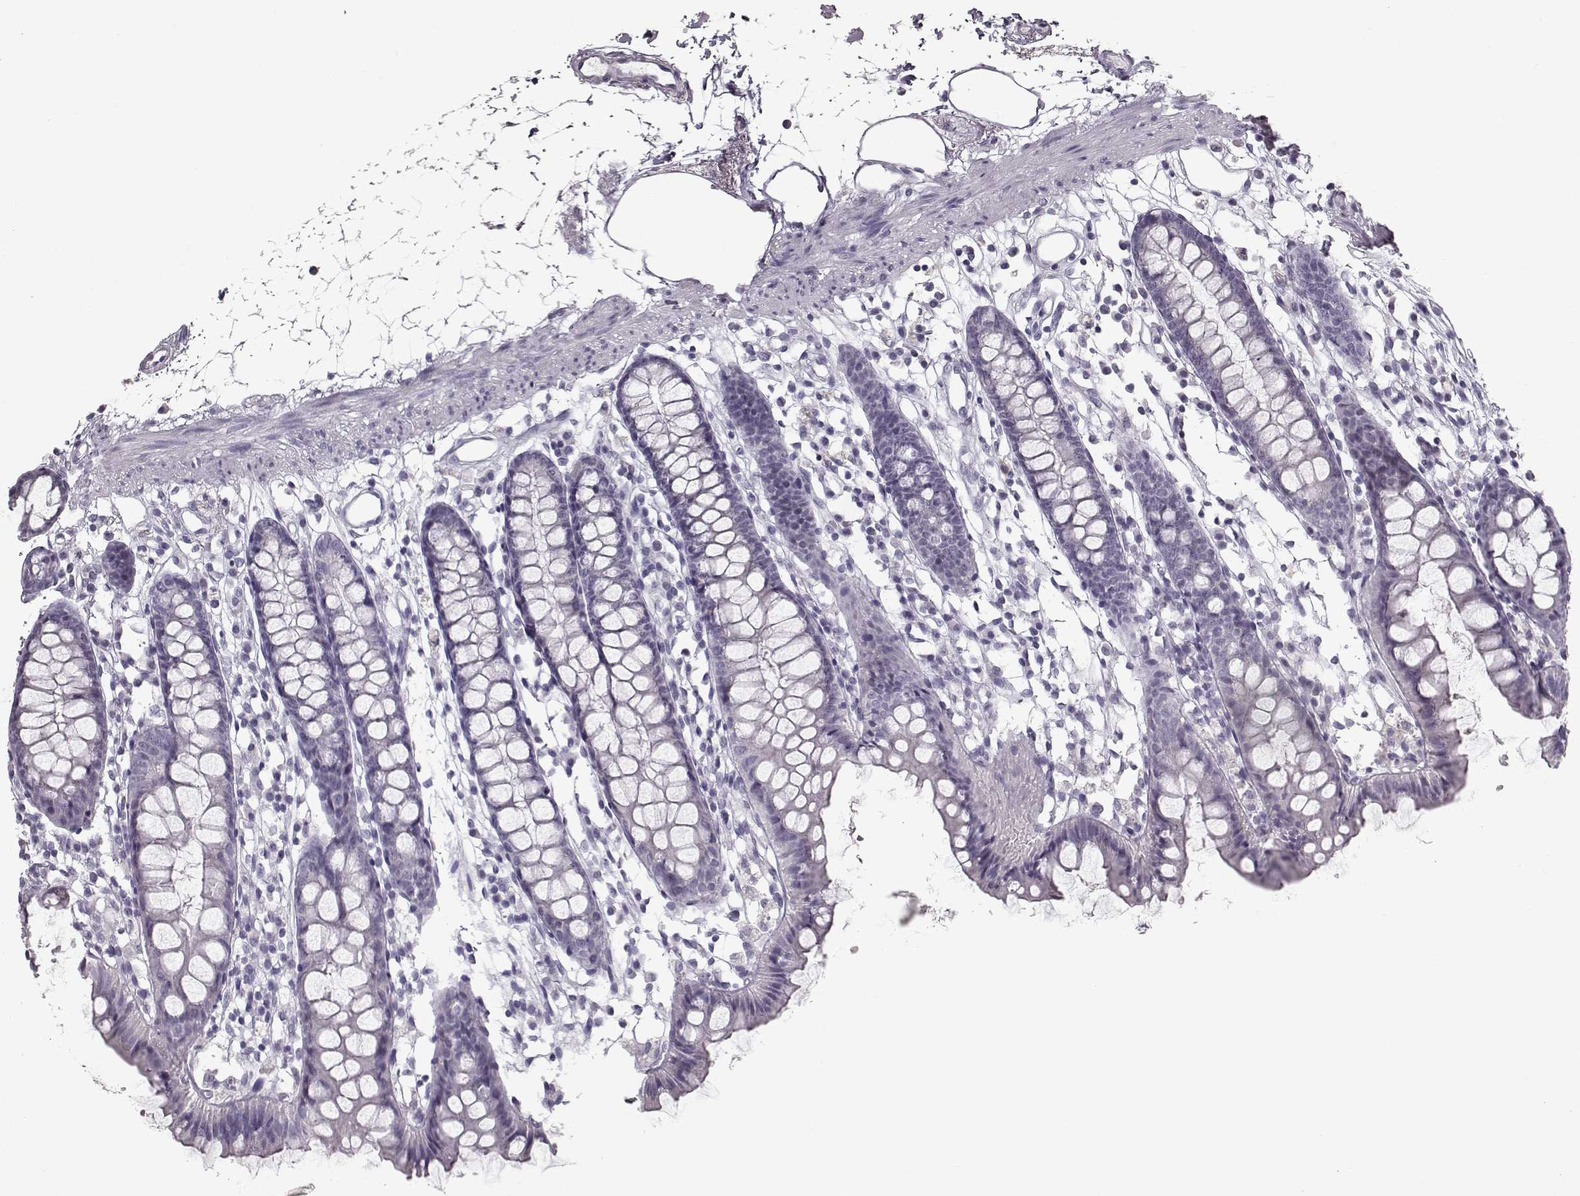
{"staining": {"intensity": "negative", "quantity": "none", "location": "none"}, "tissue": "colon", "cell_type": "Endothelial cells", "image_type": "normal", "snomed": [{"axis": "morphology", "description": "Normal tissue, NOS"}, {"axis": "topography", "description": "Colon"}], "caption": "Human colon stained for a protein using immunohistochemistry (IHC) shows no staining in endothelial cells.", "gene": "SEMG2", "patient": {"sex": "male", "age": 47}}